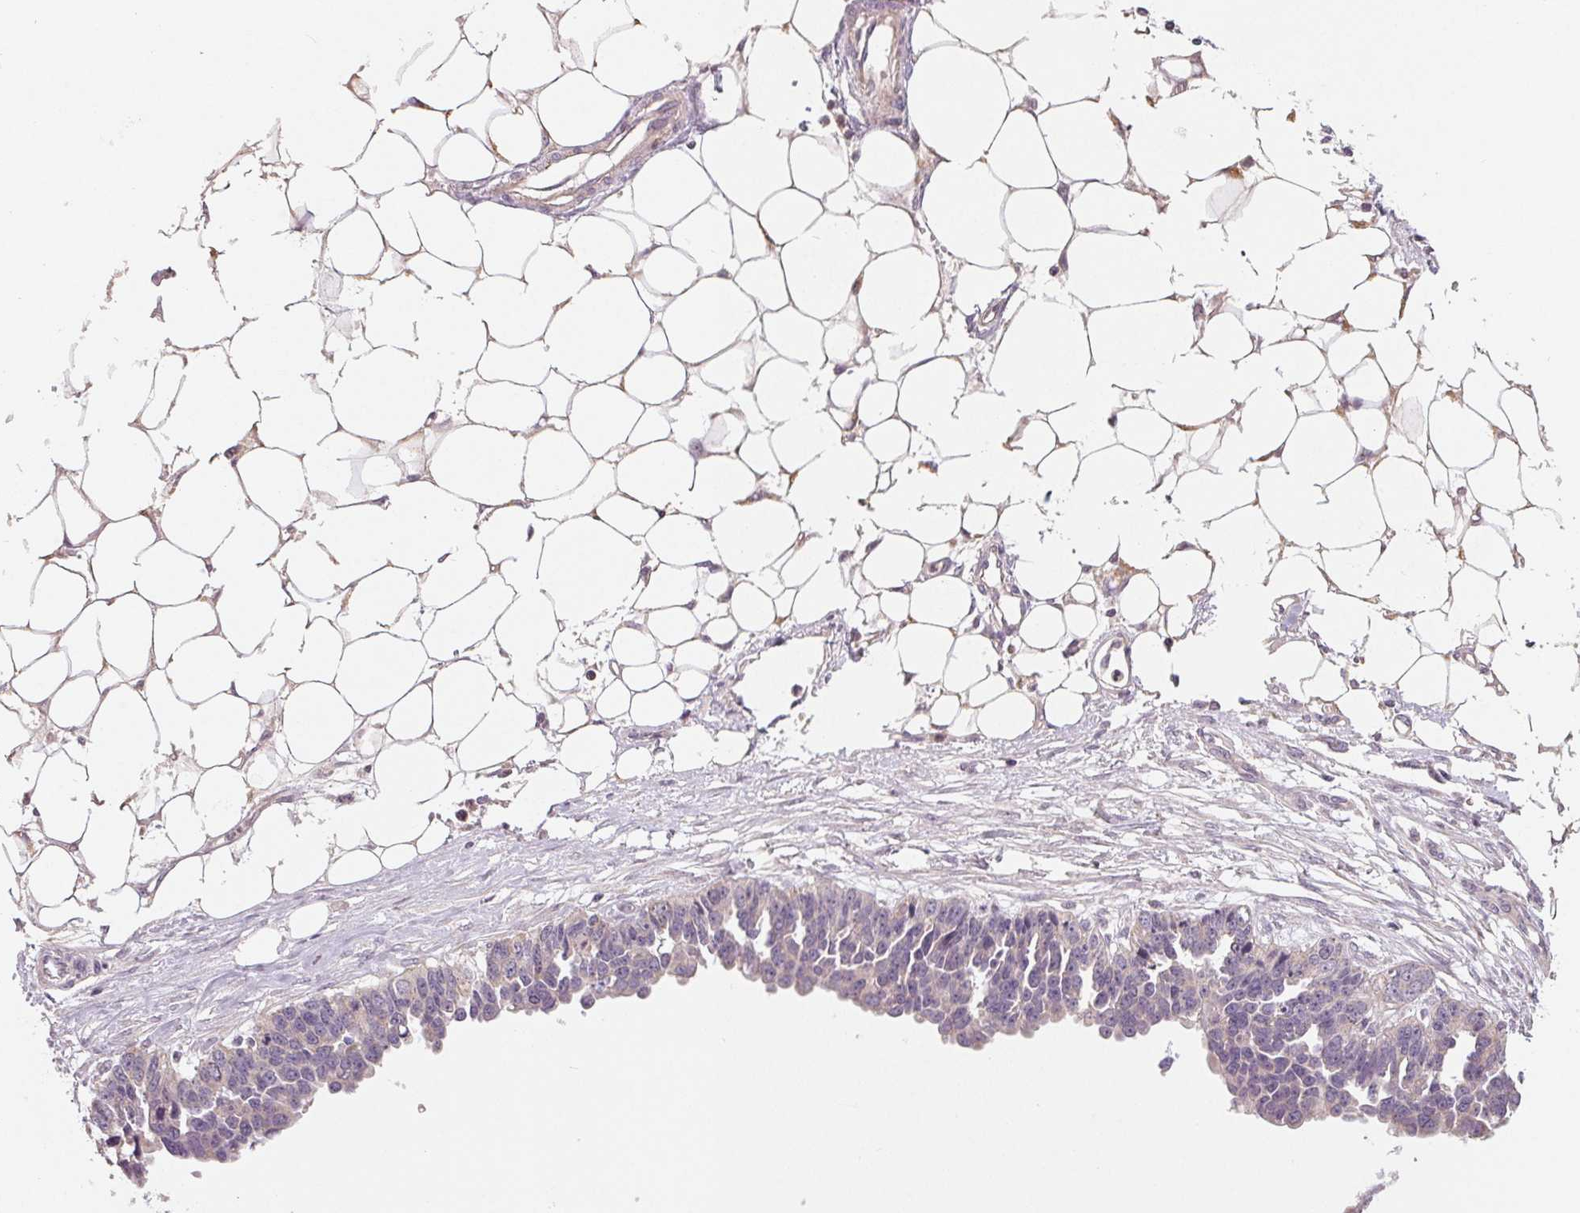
{"staining": {"intensity": "negative", "quantity": "none", "location": "none"}, "tissue": "ovarian cancer", "cell_type": "Tumor cells", "image_type": "cancer", "snomed": [{"axis": "morphology", "description": "Cystadenocarcinoma, serous, NOS"}, {"axis": "topography", "description": "Ovary"}], "caption": "Immunohistochemistry (IHC) of ovarian cancer reveals no expression in tumor cells.", "gene": "AQP8", "patient": {"sex": "female", "age": 76}}